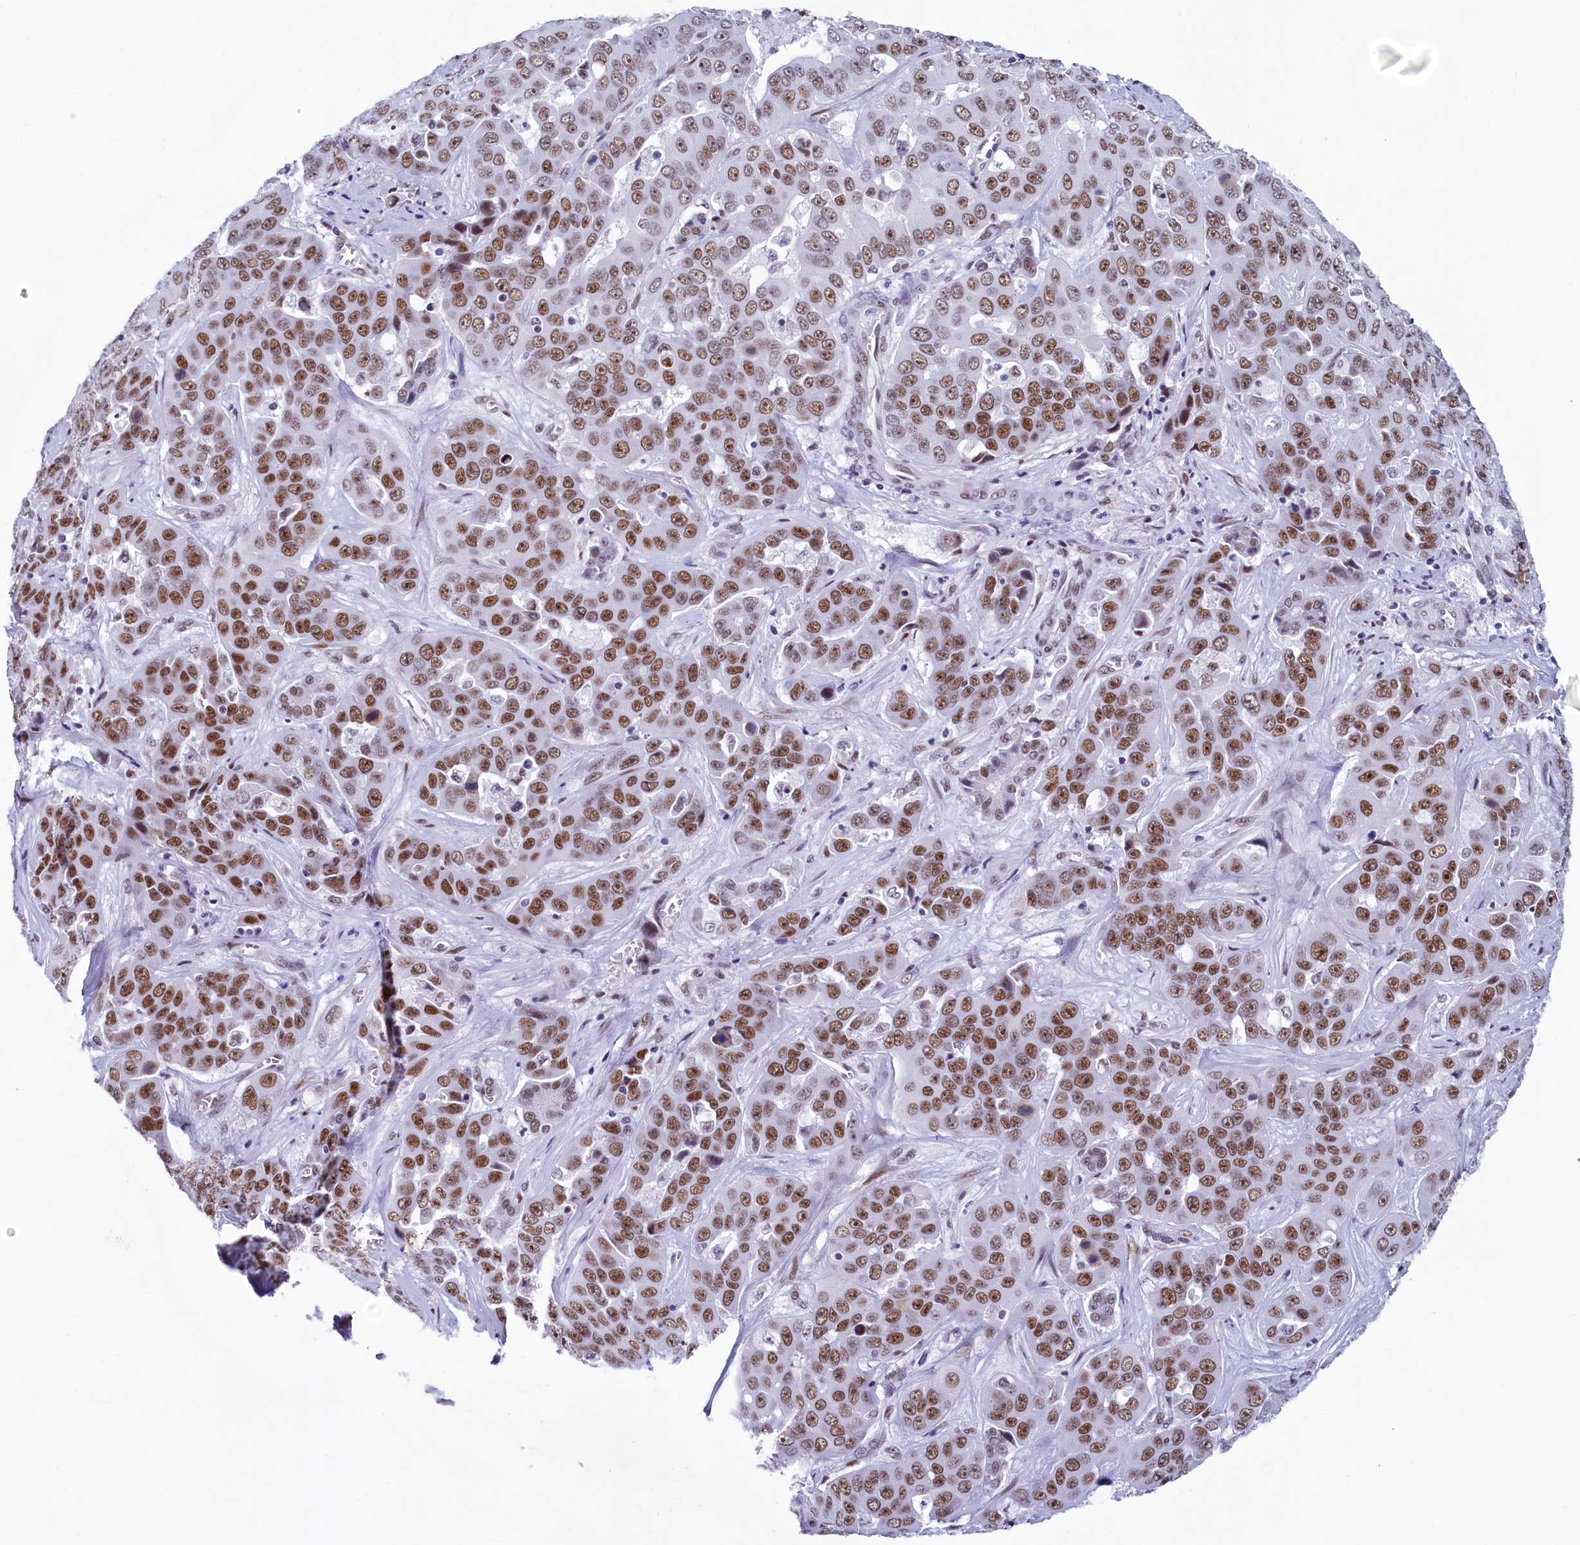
{"staining": {"intensity": "moderate", "quantity": ">75%", "location": "nuclear"}, "tissue": "liver cancer", "cell_type": "Tumor cells", "image_type": "cancer", "snomed": [{"axis": "morphology", "description": "Cholangiocarcinoma"}, {"axis": "topography", "description": "Liver"}], "caption": "Tumor cells exhibit moderate nuclear staining in approximately >75% of cells in liver cholangiocarcinoma.", "gene": "SUGP2", "patient": {"sex": "female", "age": 52}}